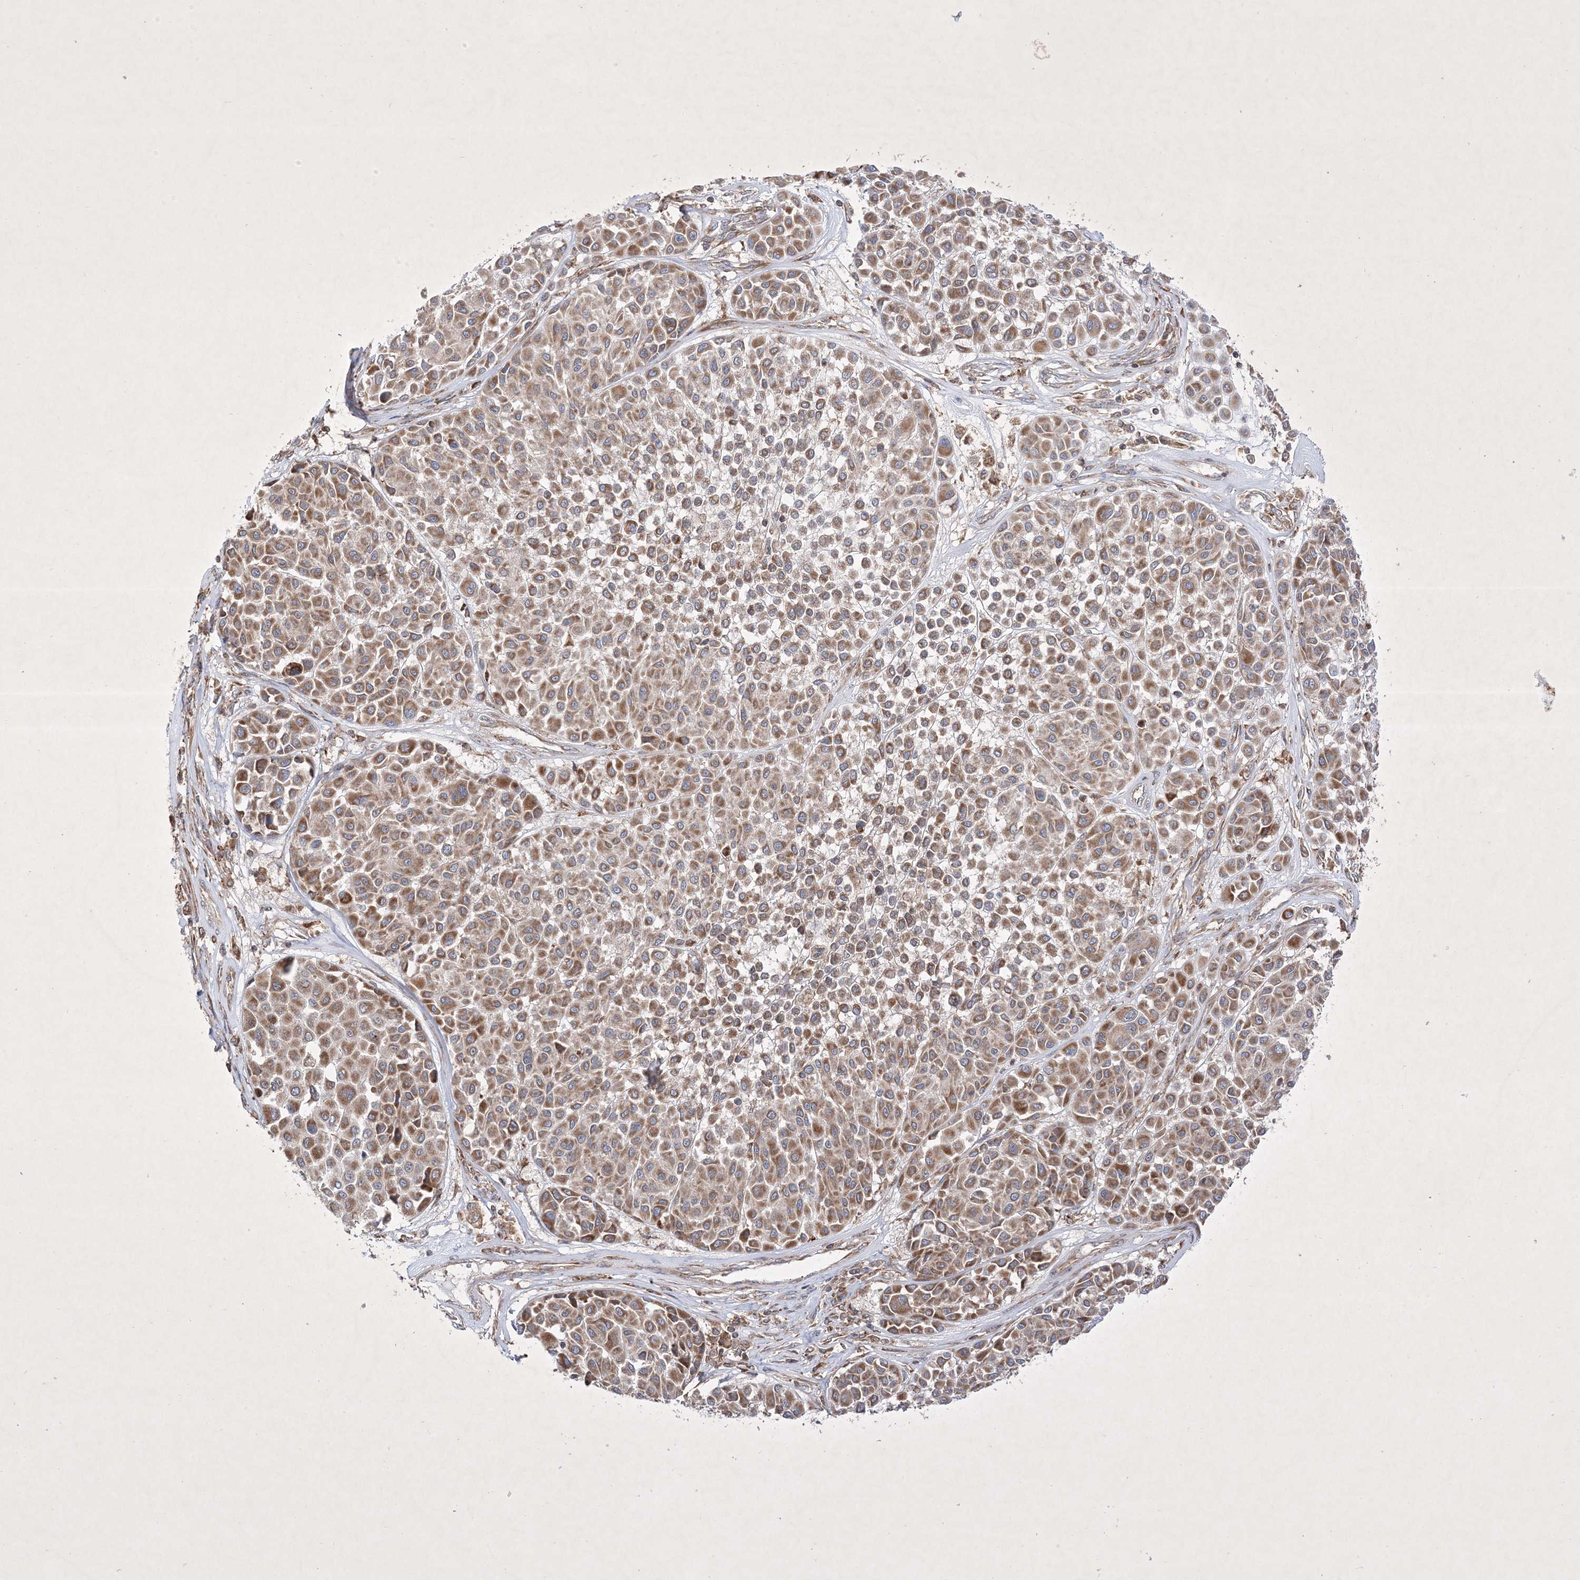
{"staining": {"intensity": "strong", "quantity": ">75%", "location": "cytoplasmic/membranous"}, "tissue": "melanoma", "cell_type": "Tumor cells", "image_type": "cancer", "snomed": [{"axis": "morphology", "description": "Malignant melanoma, Metastatic site"}, {"axis": "topography", "description": "Soft tissue"}], "caption": "This photomicrograph demonstrates IHC staining of melanoma, with high strong cytoplasmic/membranous positivity in about >75% of tumor cells.", "gene": "OPA1", "patient": {"sex": "male", "age": 41}}